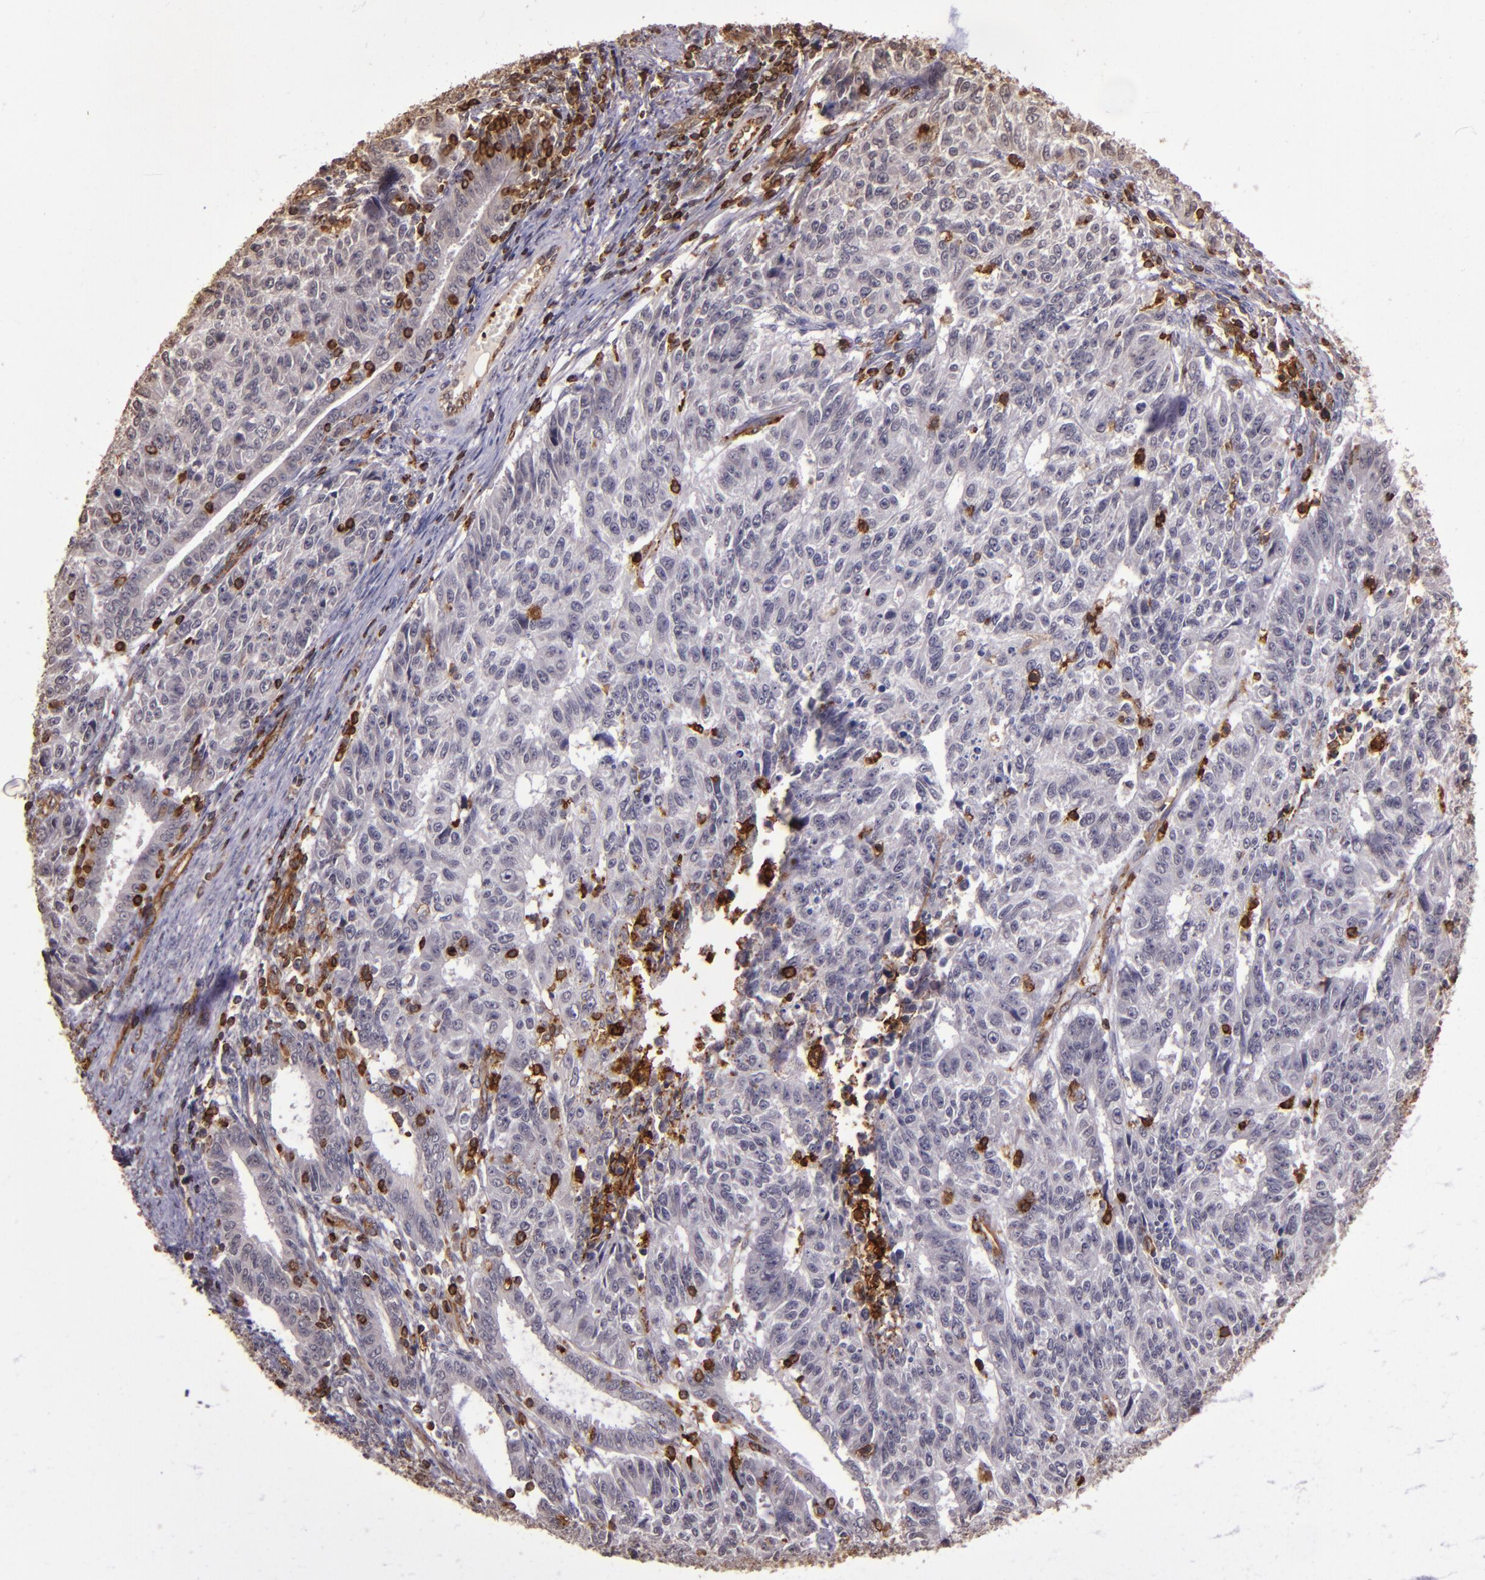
{"staining": {"intensity": "negative", "quantity": "none", "location": "none"}, "tissue": "endometrial cancer", "cell_type": "Tumor cells", "image_type": "cancer", "snomed": [{"axis": "morphology", "description": "Adenocarcinoma, NOS"}, {"axis": "topography", "description": "Endometrium"}], "caption": "DAB (3,3'-diaminobenzidine) immunohistochemical staining of human adenocarcinoma (endometrial) demonstrates no significant staining in tumor cells.", "gene": "SLC2A3", "patient": {"sex": "female", "age": 42}}